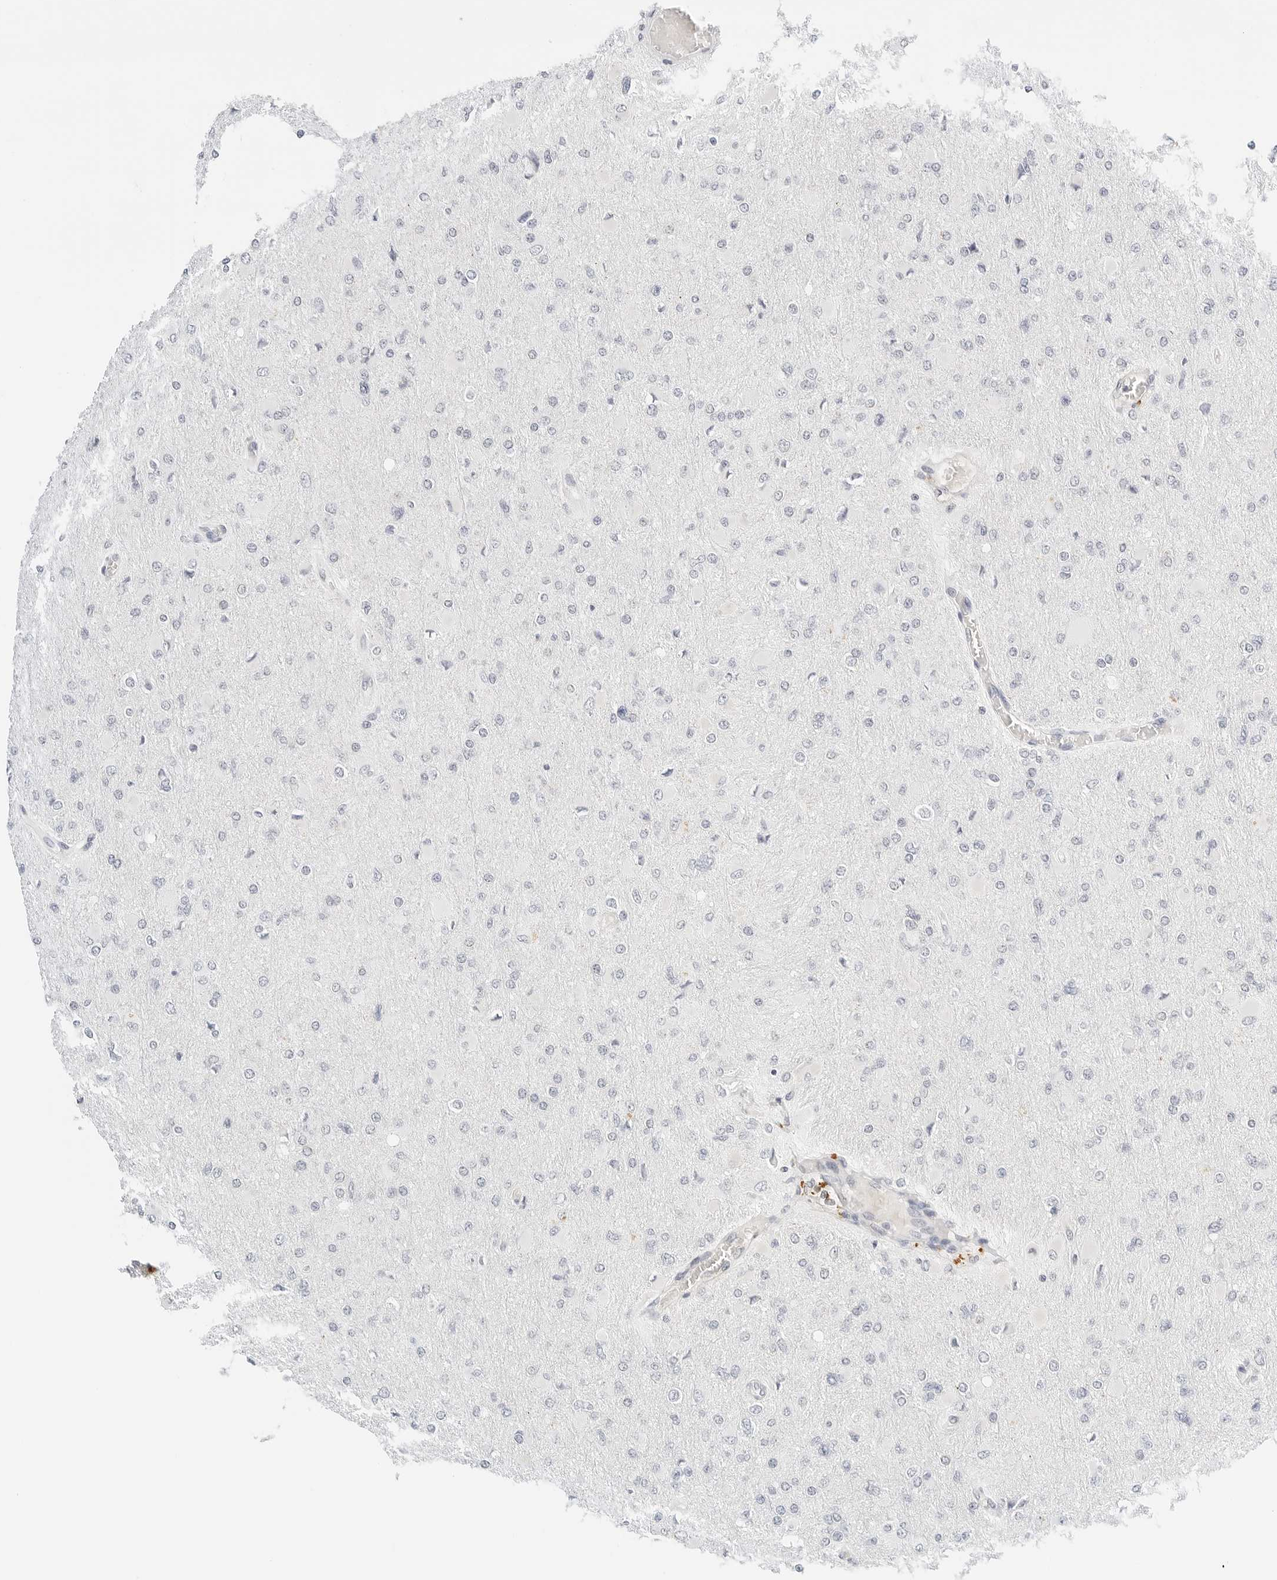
{"staining": {"intensity": "negative", "quantity": "none", "location": "none"}, "tissue": "glioma", "cell_type": "Tumor cells", "image_type": "cancer", "snomed": [{"axis": "morphology", "description": "Glioma, malignant, High grade"}, {"axis": "topography", "description": "Cerebral cortex"}], "caption": "This is an immunohistochemistry histopathology image of human malignant glioma (high-grade). There is no expression in tumor cells.", "gene": "PKDCC", "patient": {"sex": "female", "age": 36}}